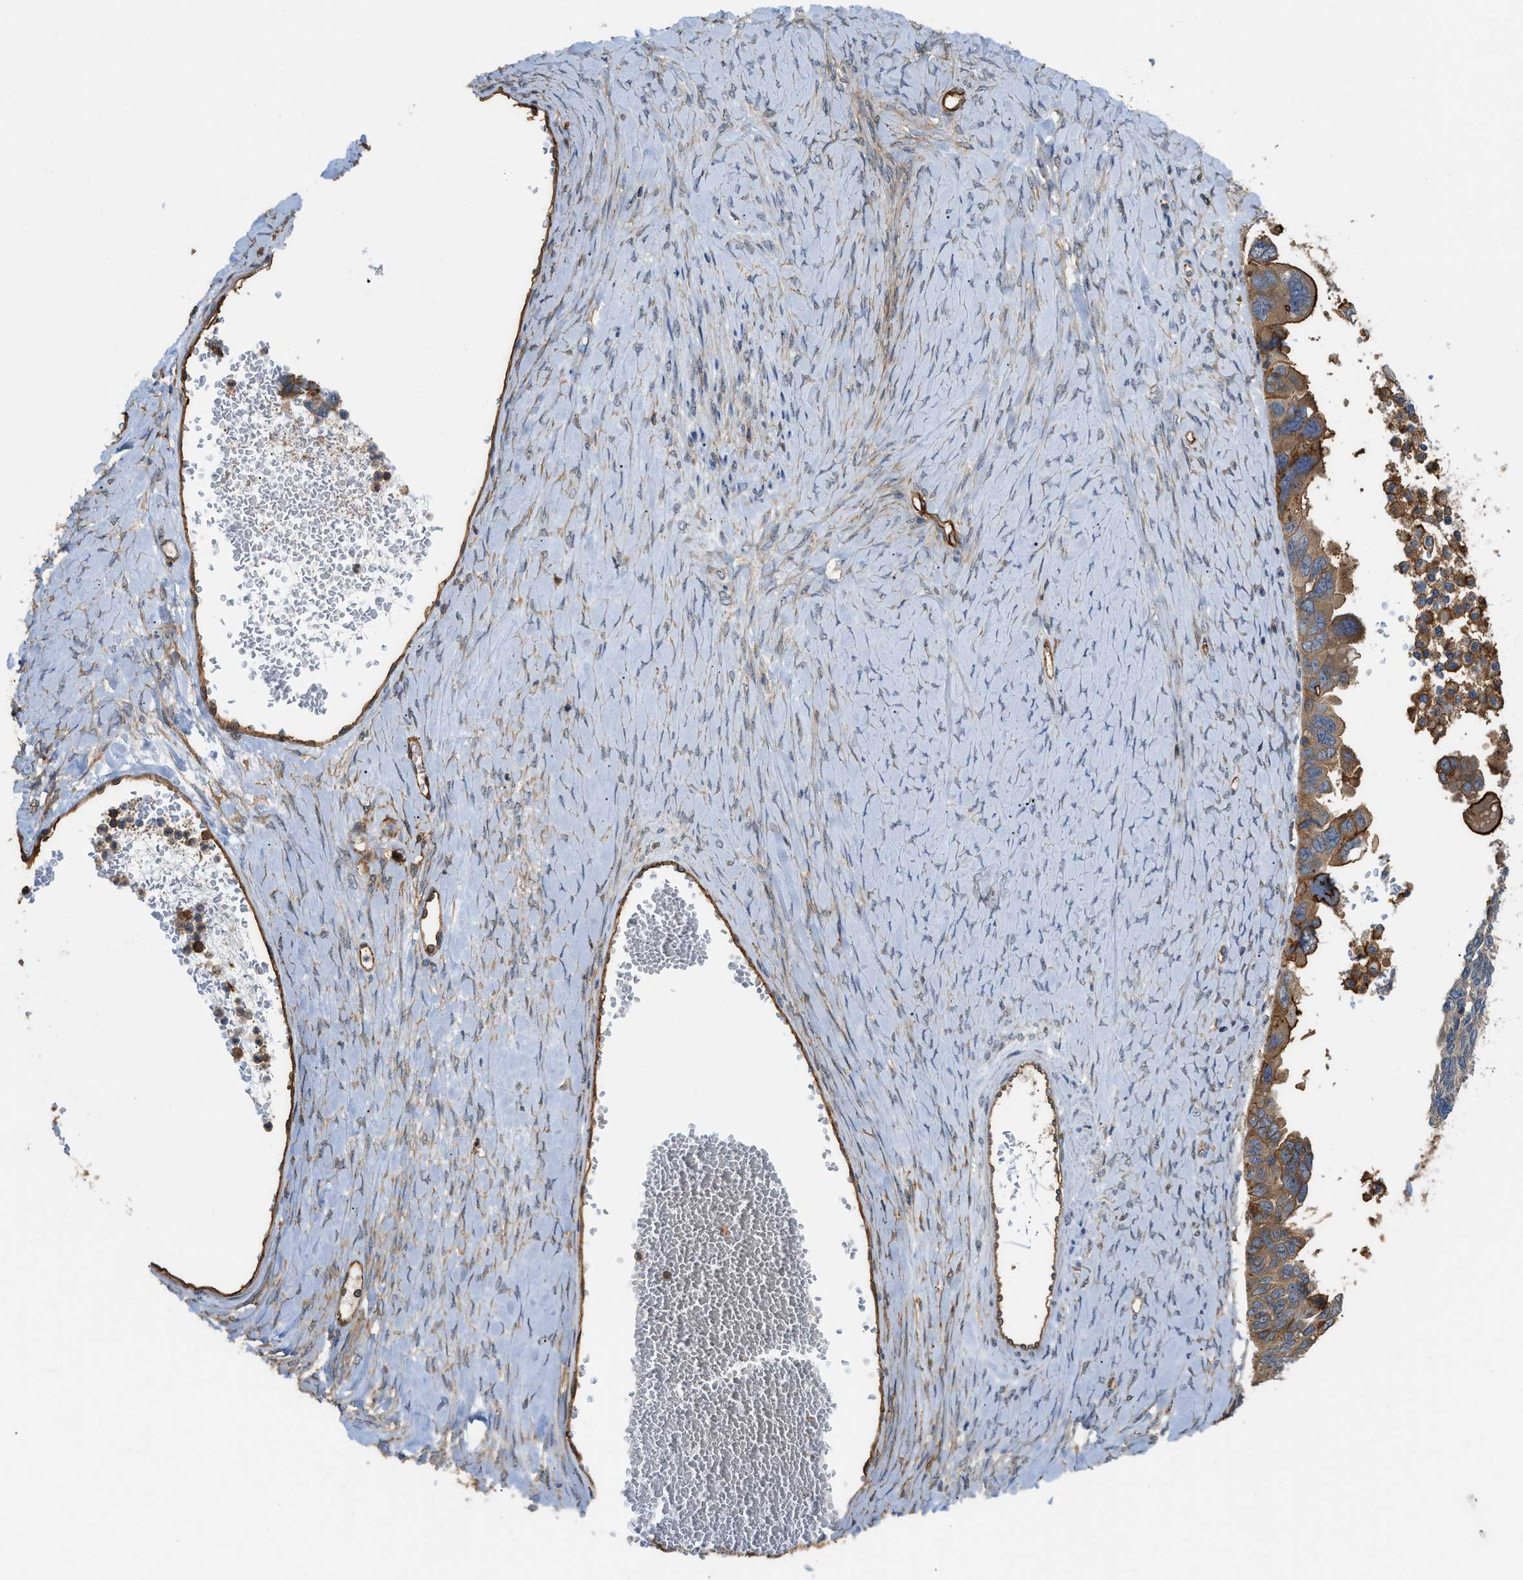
{"staining": {"intensity": "weak", "quantity": ">75%", "location": "cytoplasmic/membranous"}, "tissue": "ovarian cancer", "cell_type": "Tumor cells", "image_type": "cancer", "snomed": [{"axis": "morphology", "description": "Cystadenocarcinoma, serous, NOS"}, {"axis": "topography", "description": "Ovary"}], "caption": "A brown stain highlights weak cytoplasmic/membranous expression of a protein in human serous cystadenocarcinoma (ovarian) tumor cells.", "gene": "DDHD2", "patient": {"sex": "female", "age": 79}}